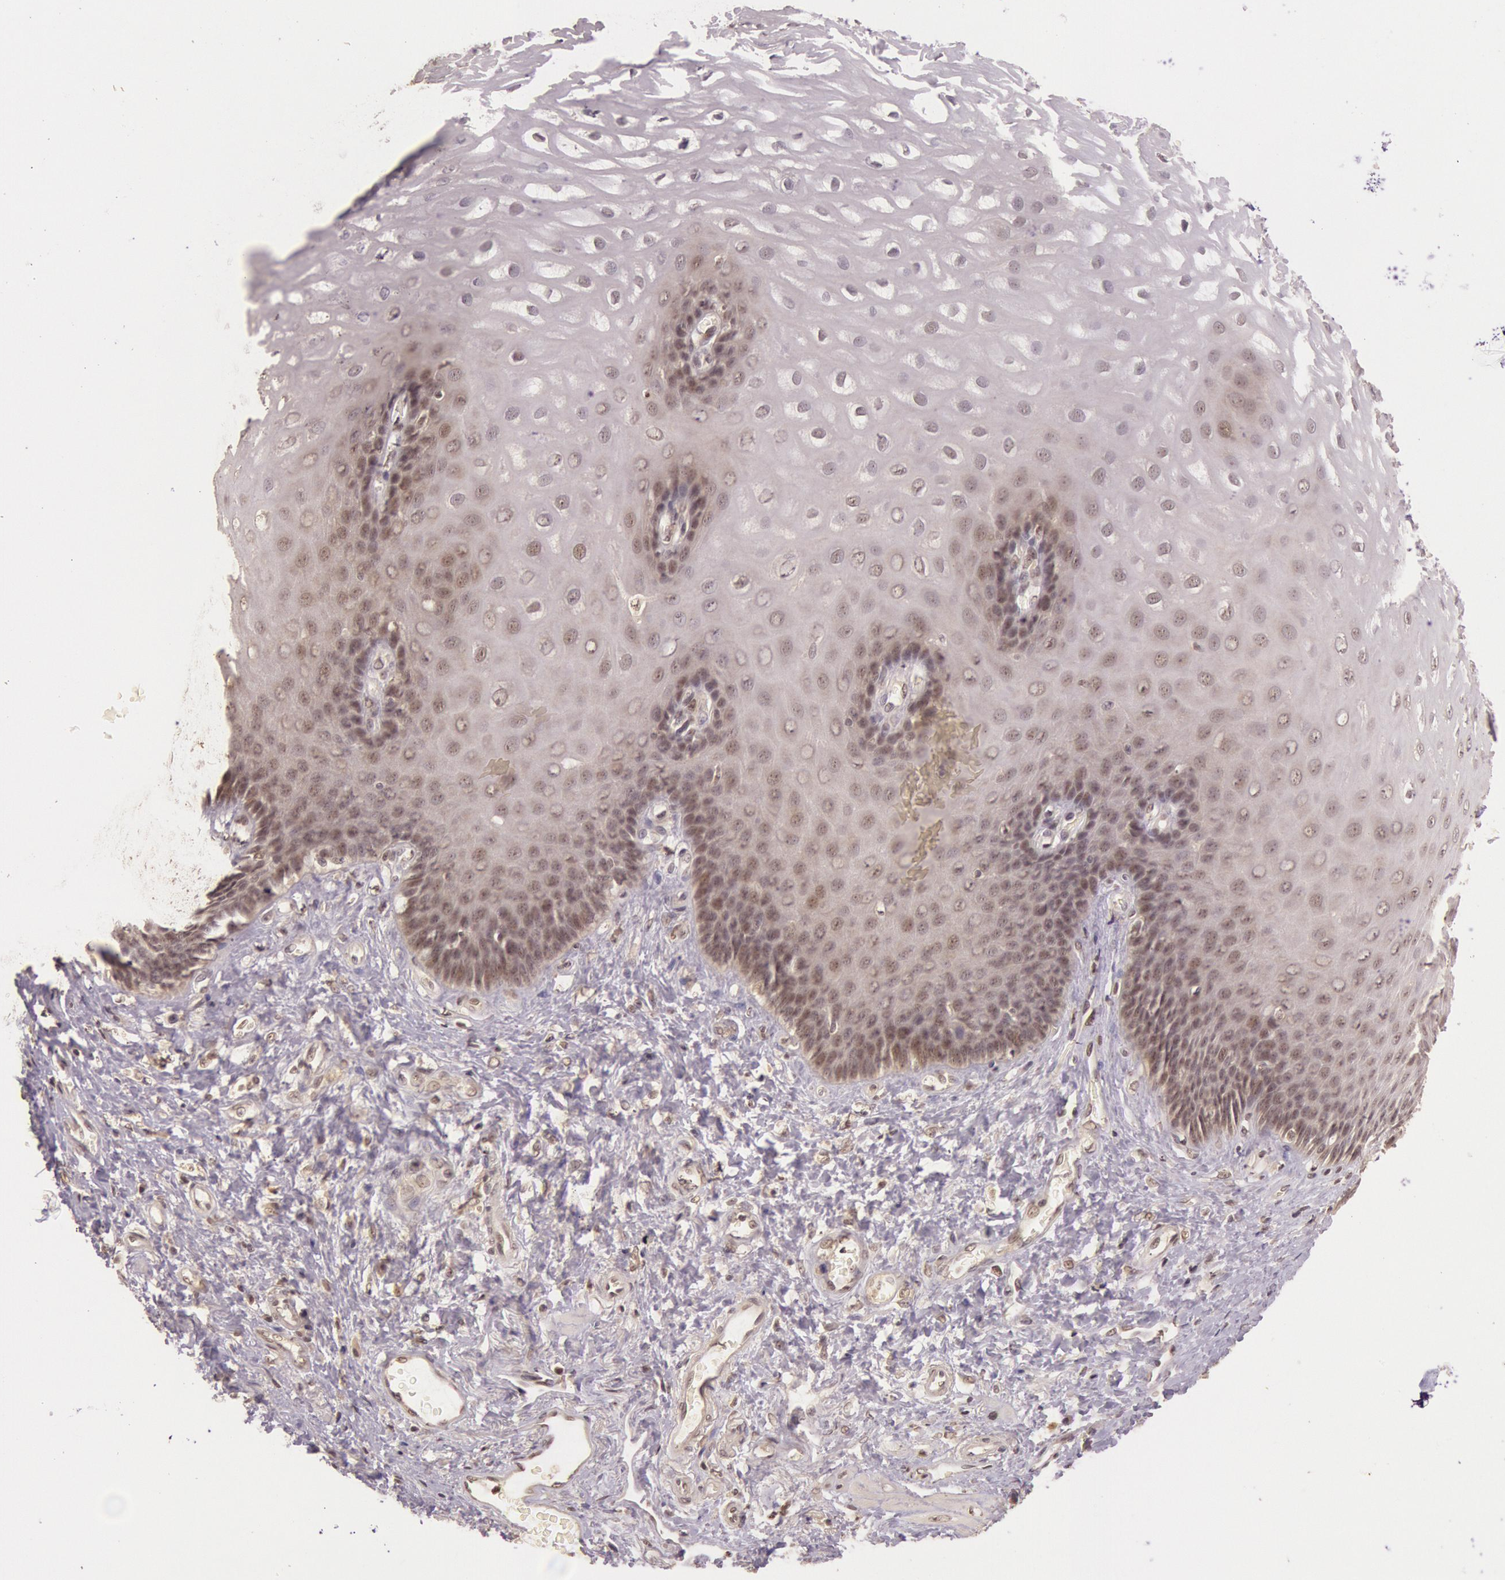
{"staining": {"intensity": "moderate", "quantity": "<25%", "location": "cytoplasmic/membranous,nuclear"}, "tissue": "esophagus", "cell_type": "Squamous epithelial cells", "image_type": "normal", "snomed": [{"axis": "morphology", "description": "Normal tissue, NOS"}, {"axis": "morphology", "description": "Adenocarcinoma, NOS"}, {"axis": "topography", "description": "Esophagus"}, {"axis": "topography", "description": "Stomach"}], "caption": "Squamous epithelial cells reveal low levels of moderate cytoplasmic/membranous,nuclear staining in about <25% of cells in benign human esophagus. Nuclei are stained in blue.", "gene": "RTL10", "patient": {"sex": "male", "age": 62}}